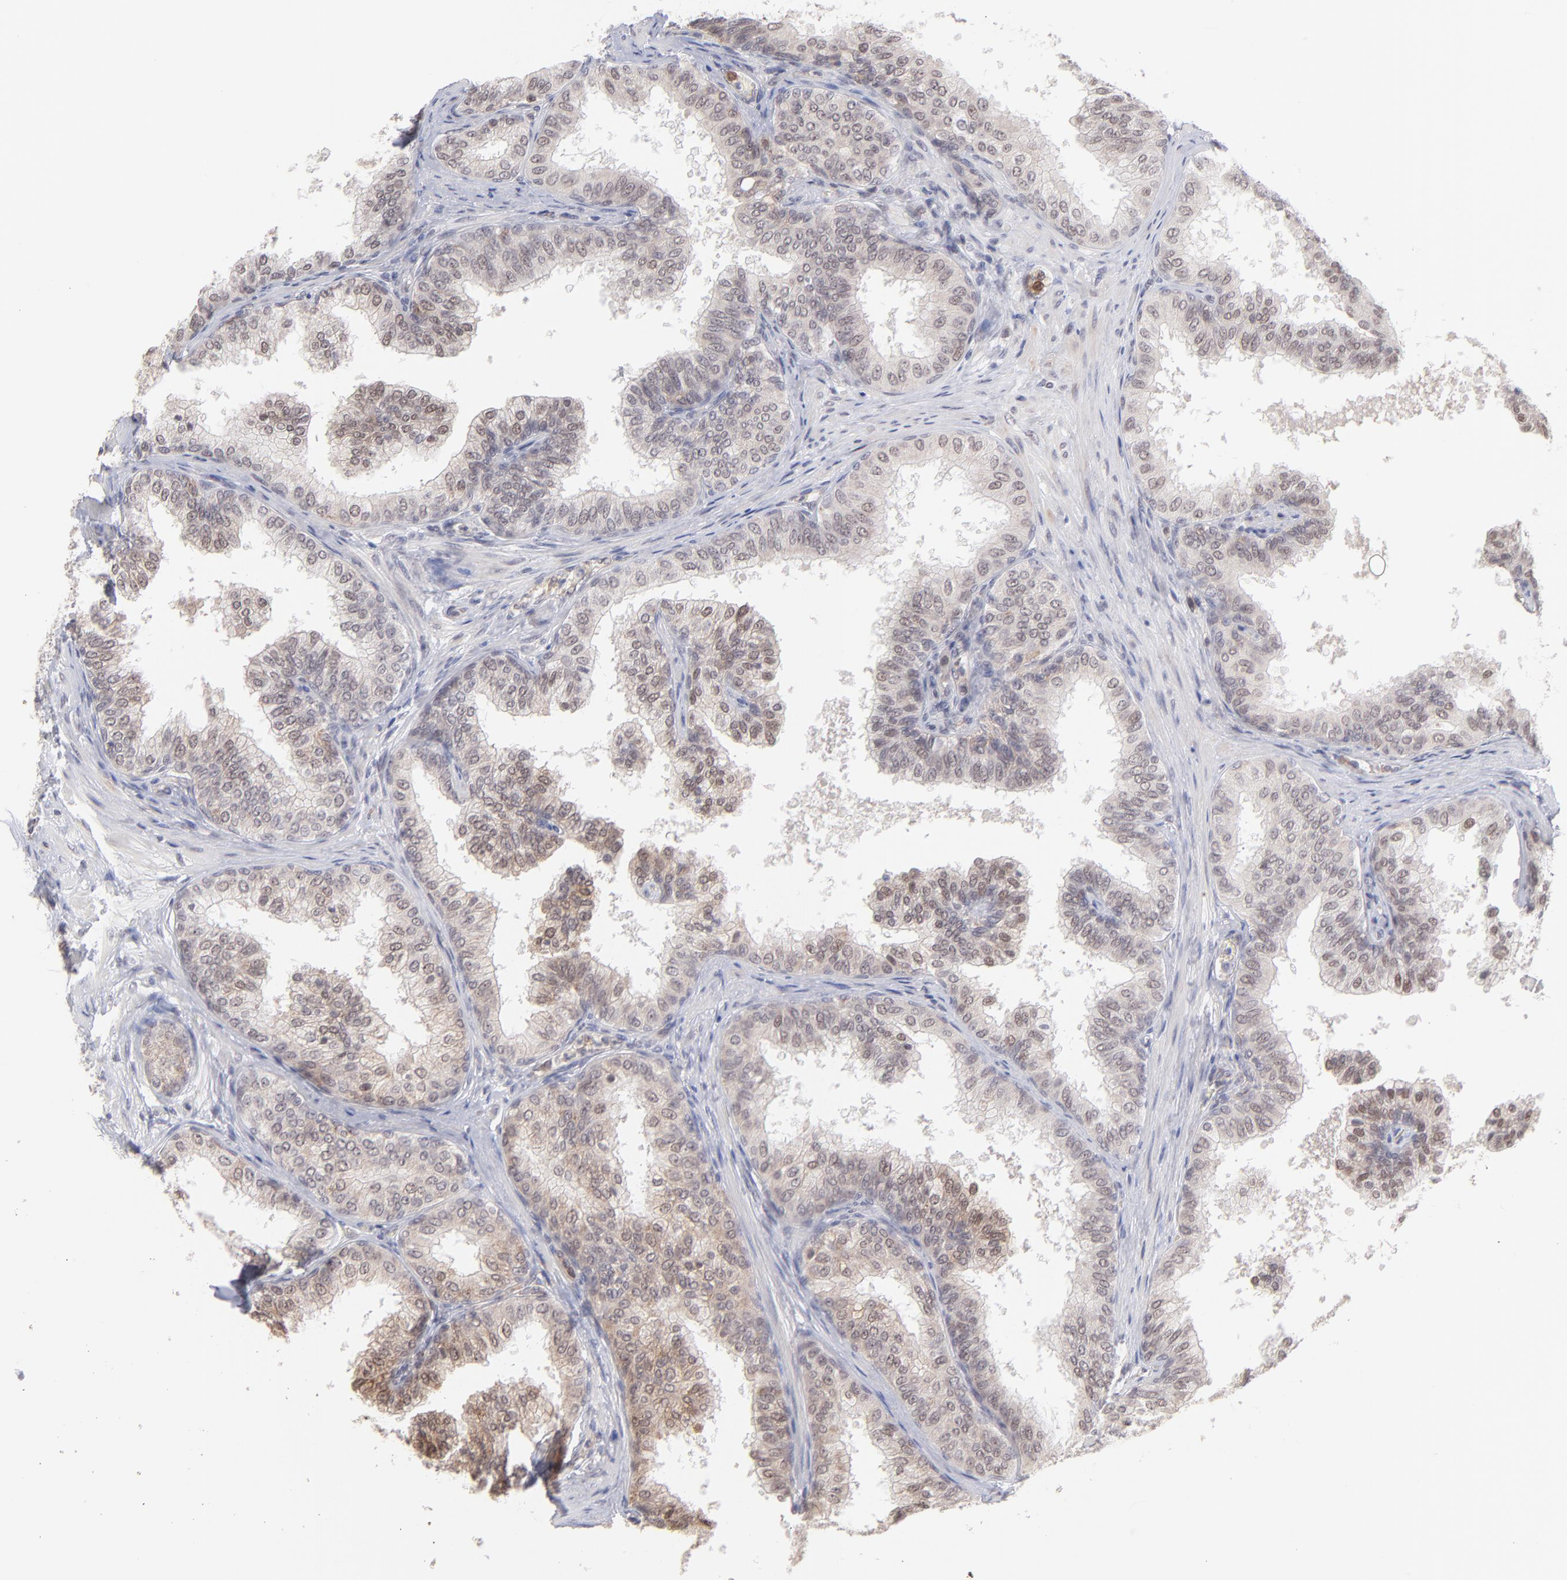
{"staining": {"intensity": "weak", "quantity": "25%-75%", "location": "nuclear"}, "tissue": "prostate", "cell_type": "Glandular cells", "image_type": "normal", "snomed": [{"axis": "morphology", "description": "Normal tissue, NOS"}, {"axis": "topography", "description": "Prostate"}], "caption": "Immunohistochemistry (IHC) staining of benign prostate, which exhibits low levels of weak nuclear staining in approximately 25%-75% of glandular cells indicating weak nuclear protein expression. The staining was performed using DAB (brown) for protein detection and nuclei were counterstained in hematoxylin (blue).", "gene": "OAS1", "patient": {"sex": "male", "age": 60}}